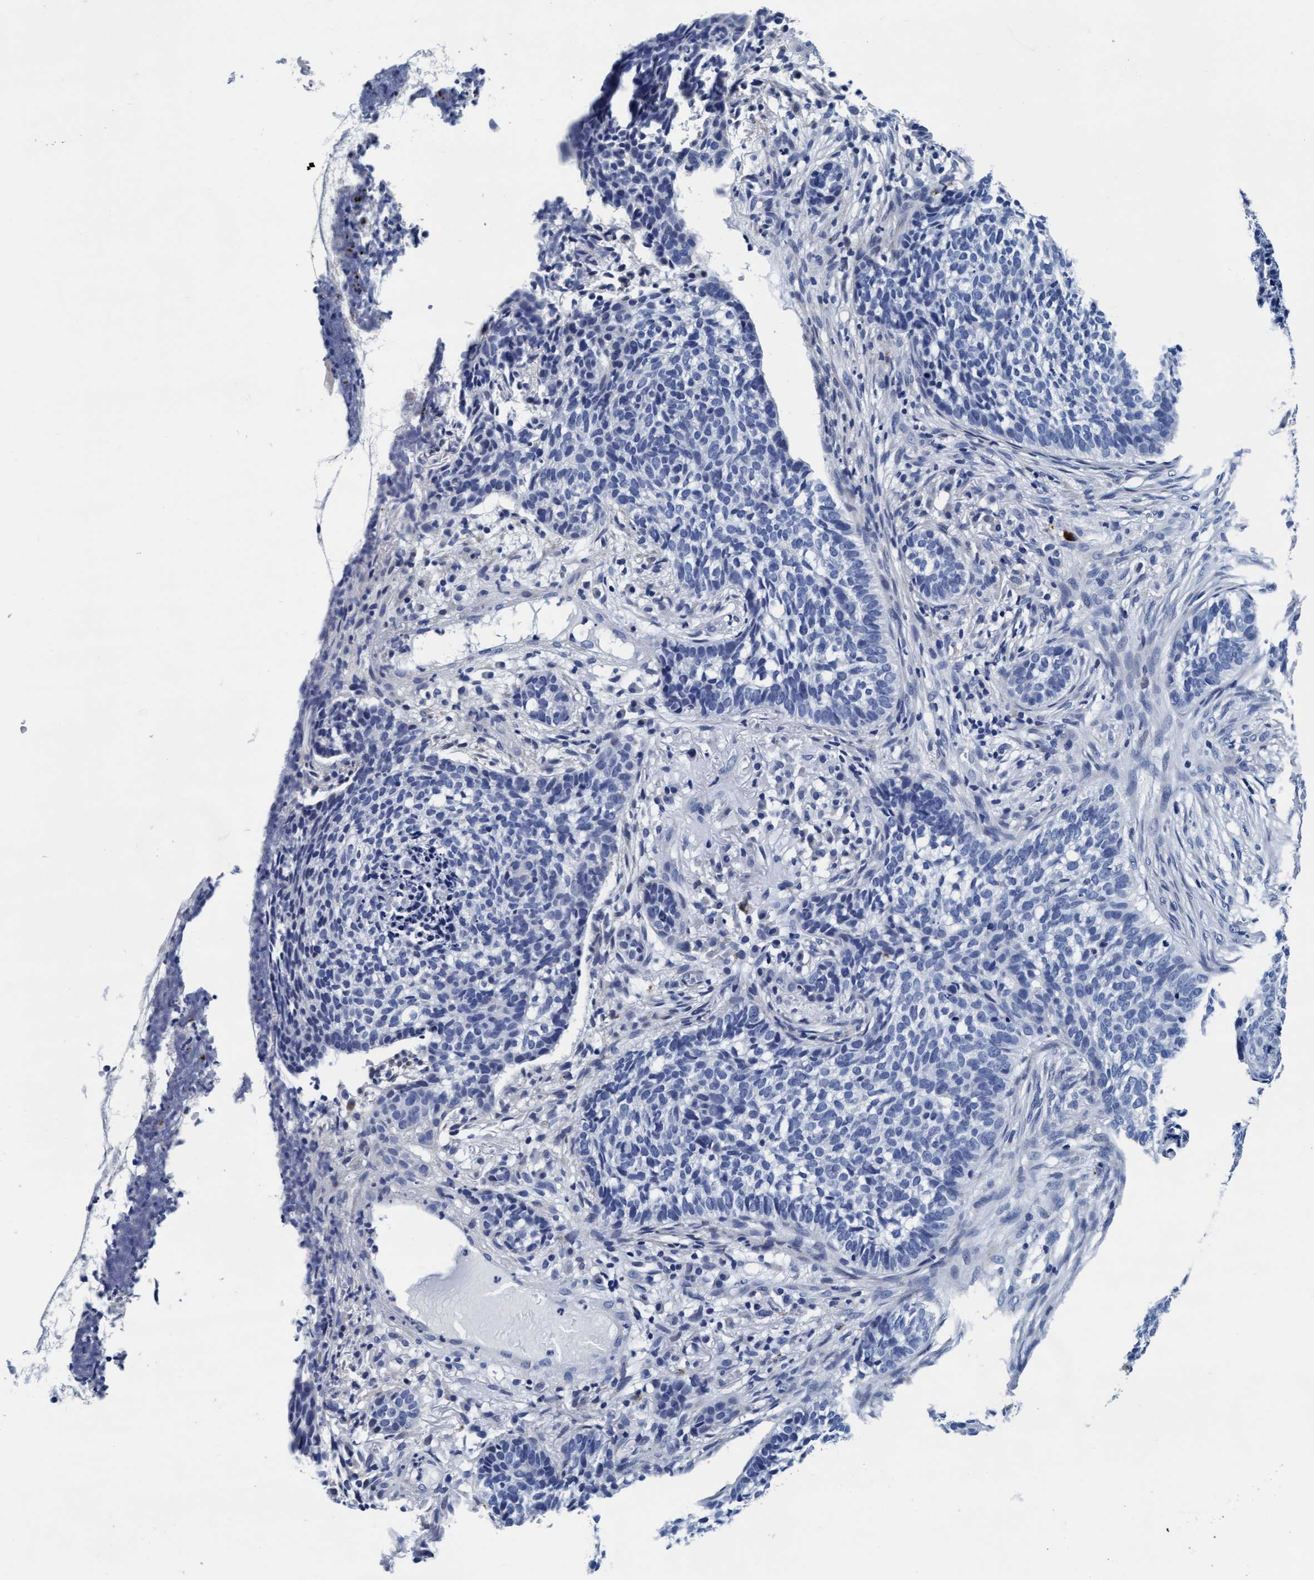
{"staining": {"intensity": "negative", "quantity": "none", "location": "none"}, "tissue": "skin cancer", "cell_type": "Tumor cells", "image_type": "cancer", "snomed": [{"axis": "morphology", "description": "Basal cell carcinoma"}, {"axis": "topography", "description": "Skin"}], "caption": "Skin cancer was stained to show a protein in brown. There is no significant expression in tumor cells.", "gene": "ARSG", "patient": {"sex": "male", "age": 85}}